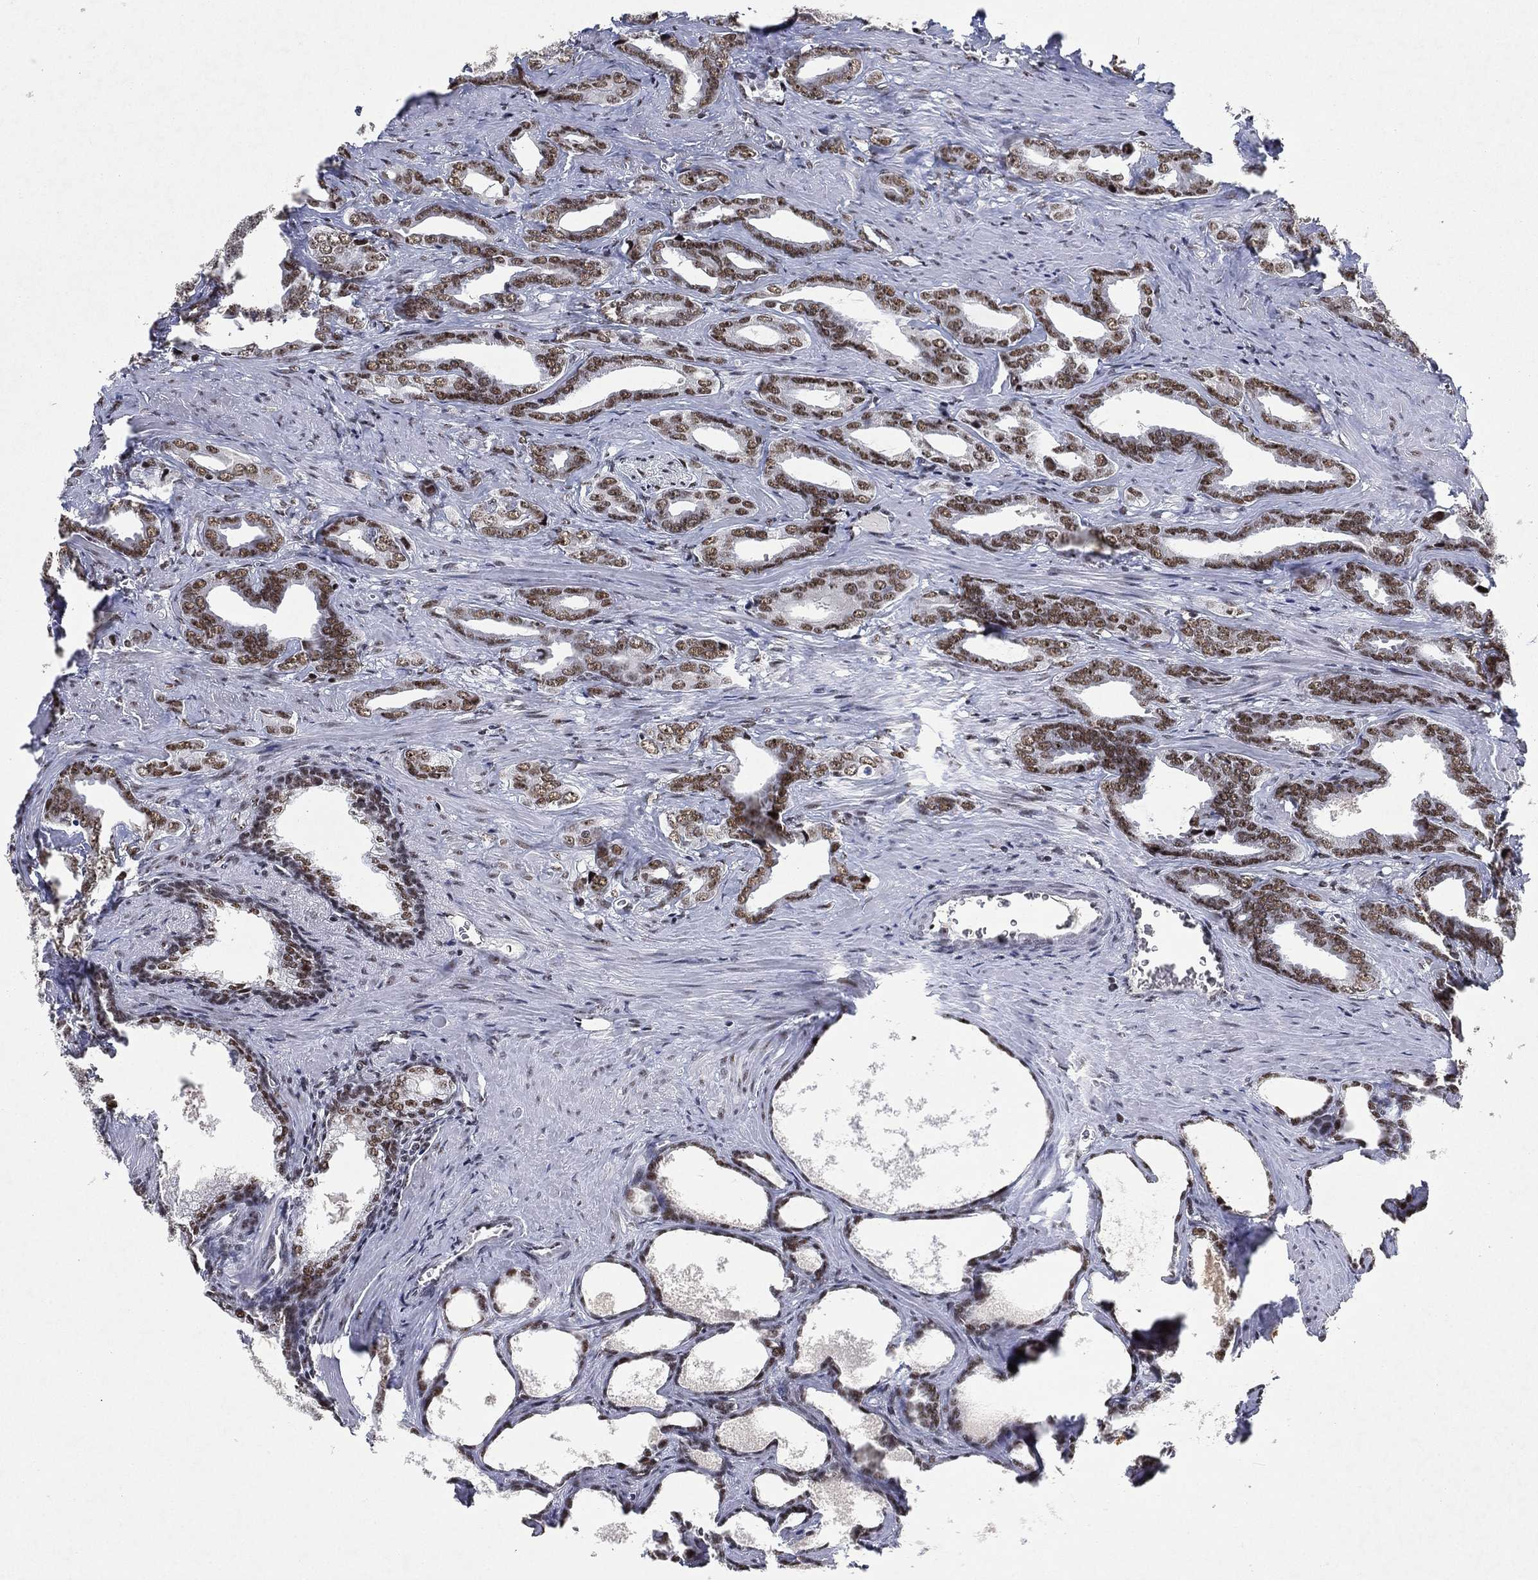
{"staining": {"intensity": "strong", "quantity": ">75%", "location": "nuclear"}, "tissue": "prostate cancer", "cell_type": "Tumor cells", "image_type": "cancer", "snomed": [{"axis": "morphology", "description": "Adenocarcinoma, NOS"}, {"axis": "topography", "description": "Prostate"}], "caption": "An IHC image of tumor tissue is shown. Protein staining in brown shows strong nuclear positivity in prostate adenocarcinoma within tumor cells.", "gene": "DDX27", "patient": {"sex": "male", "age": 66}}